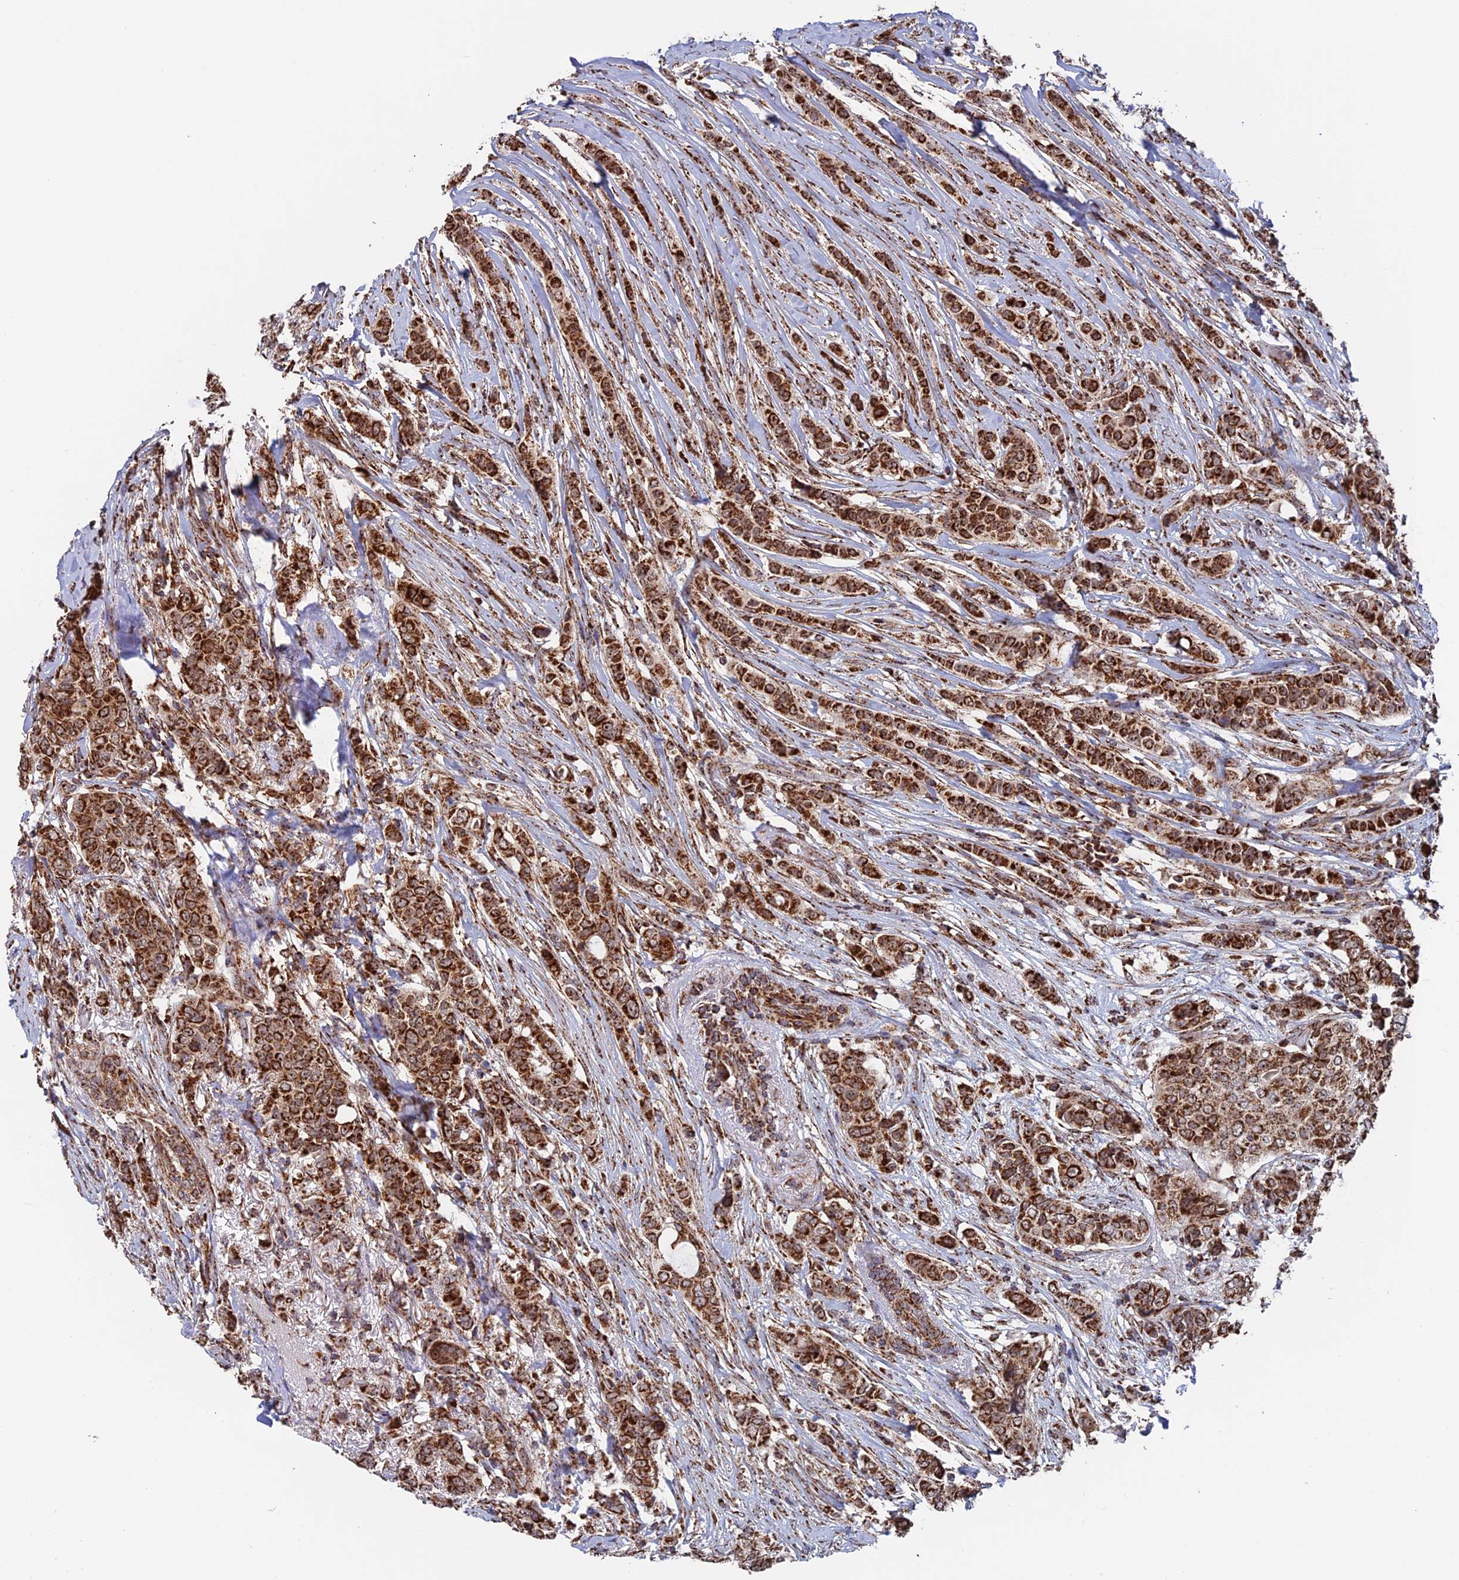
{"staining": {"intensity": "strong", "quantity": ">75%", "location": "cytoplasmic/membranous"}, "tissue": "breast cancer", "cell_type": "Tumor cells", "image_type": "cancer", "snomed": [{"axis": "morphology", "description": "Lobular carcinoma"}, {"axis": "topography", "description": "Breast"}], "caption": "Tumor cells display high levels of strong cytoplasmic/membranous expression in approximately >75% of cells in human breast lobular carcinoma.", "gene": "DTYMK", "patient": {"sex": "female", "age": 51}}